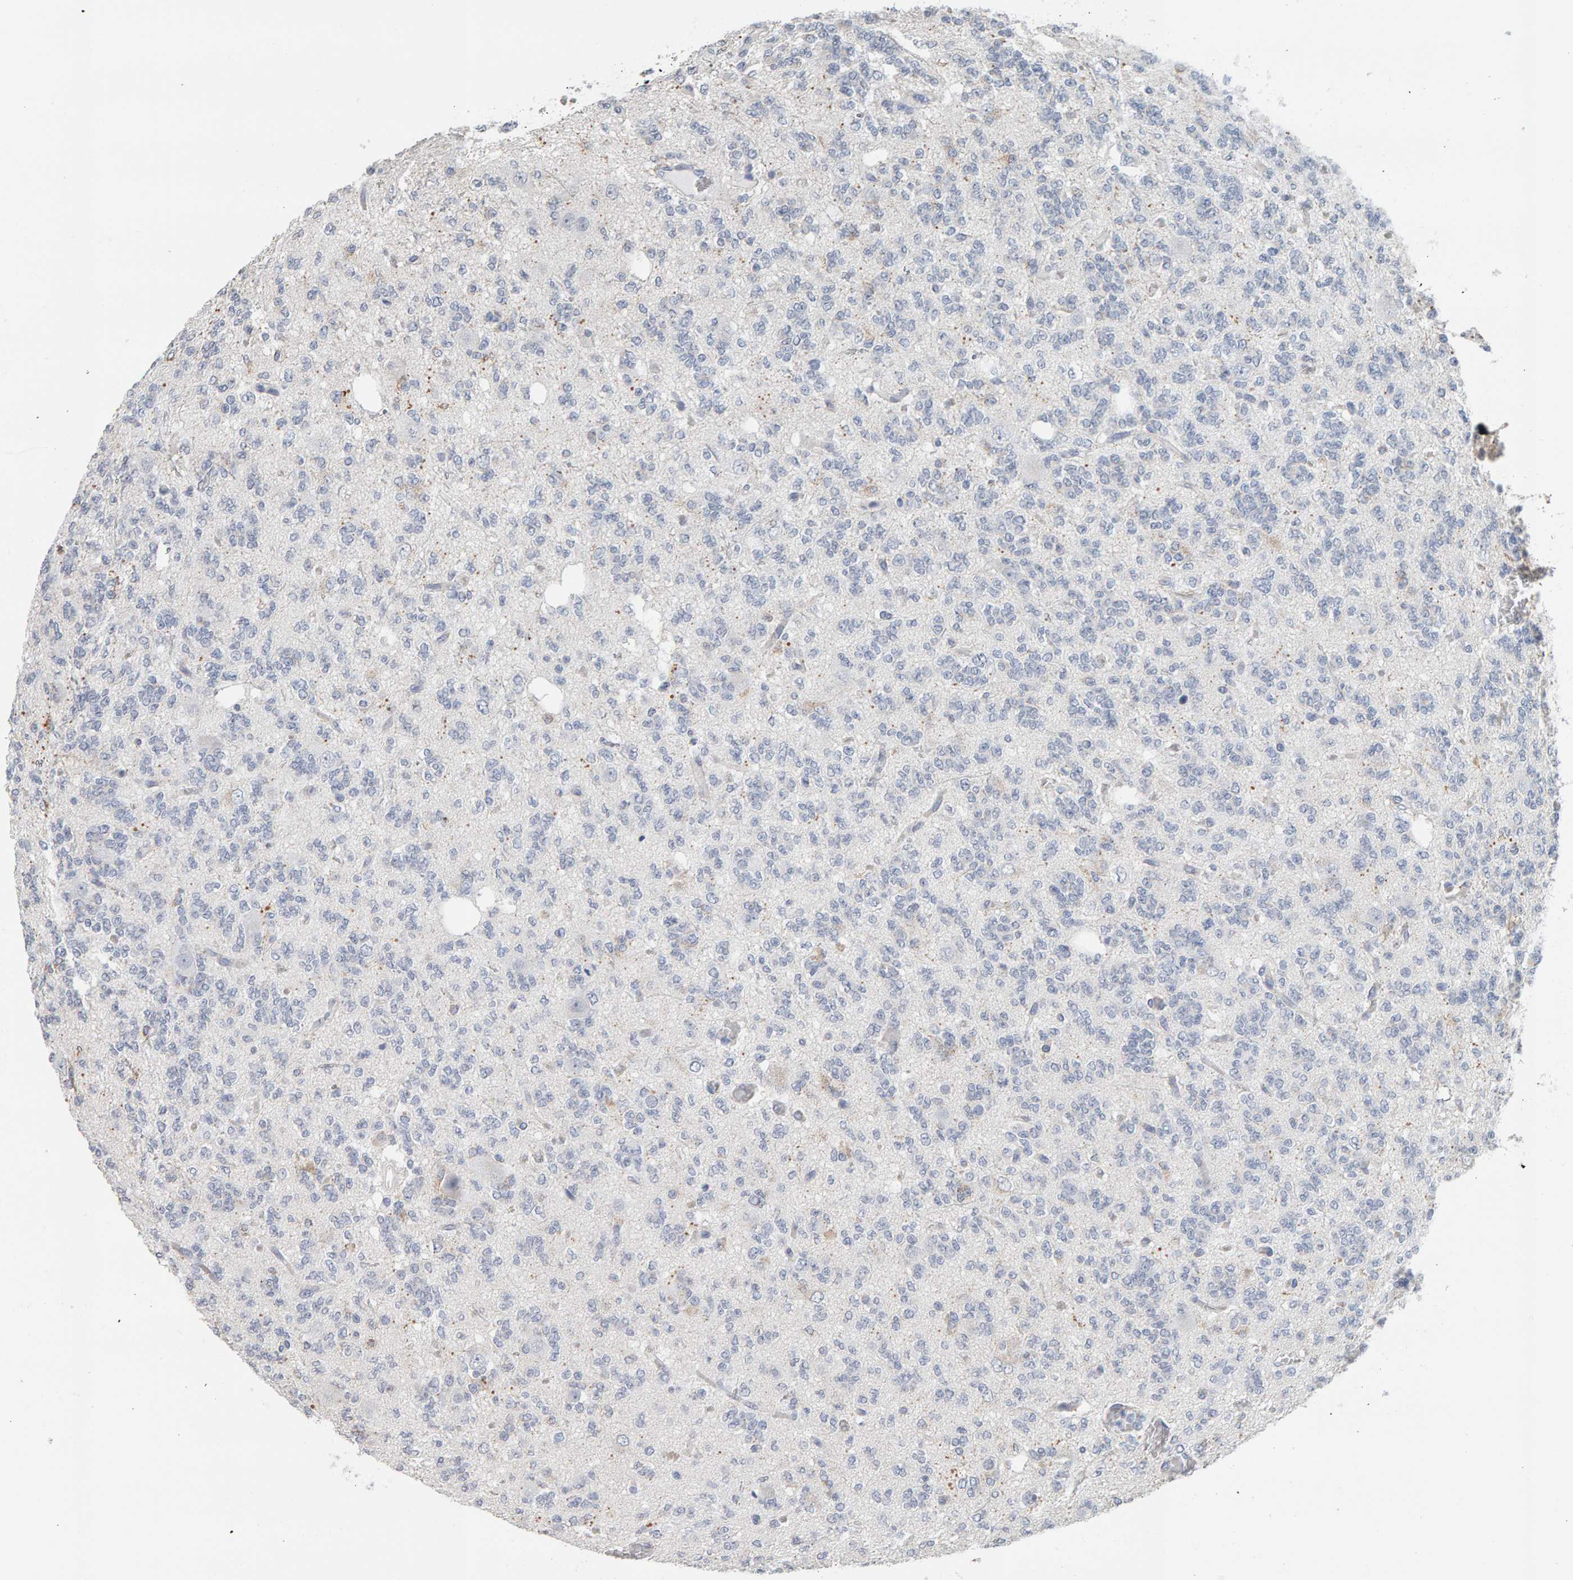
{"staining": {"intensity": "negative", "quantity": "none", "location": "none"}, "tissue": "glioma", "cell_type": "Tumor cells", "image_type": "cancer", "snomed": [{"axis": "morphology", "description": "Glioma, malignant, Low grade"}, {"axis": "topography", "description": "Brain"}], "caption": "An image of malignant glioma (low-grade) stained for a protein reveals no brown staining in tumor cells.", "gene": "ADHFE1", "patient": {"sex": "male", "age": 38}}